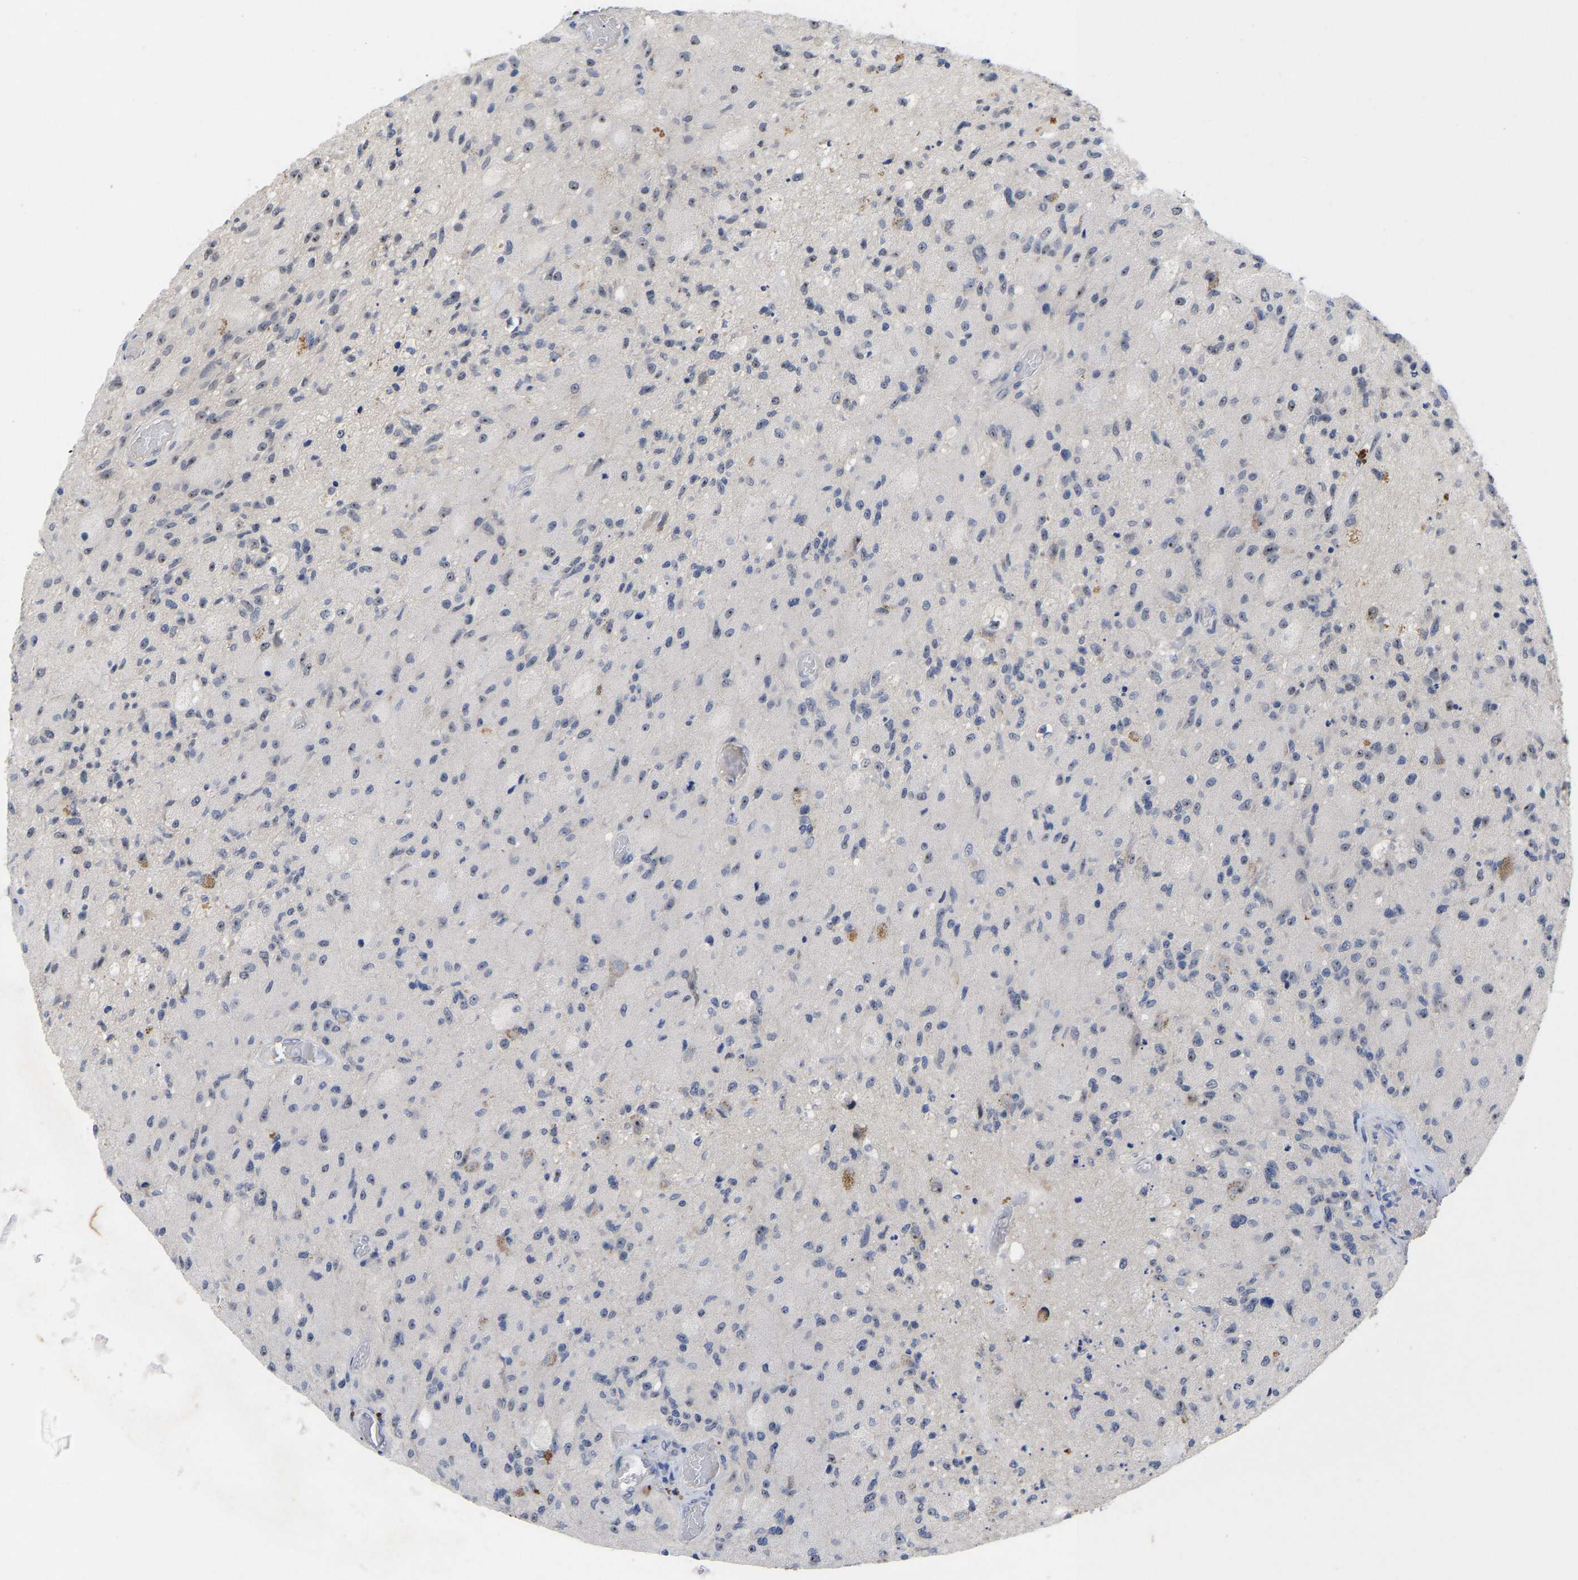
{"staining": {"intensity": "weak", "quantity": "<25%", "location": "nuclear"}, "tissue": "glioma", "cell_type": "Tumor cells", "image_type": "cancer", "snomed": [{"axis": "morphology", "description": "Normal tissue, NOS"}, {"axis": "morphology", "description": "Glioma, malignant, High grade"}, {"axis": "topography", "description": "Cerebral cortex"}], "caption": "A micrograph of high-grade glioma (malignant) stained for a protein shows no brown staining in tumor cells.", "gene": "NLE1", "patient": {"sex": "male", "age": 77}}